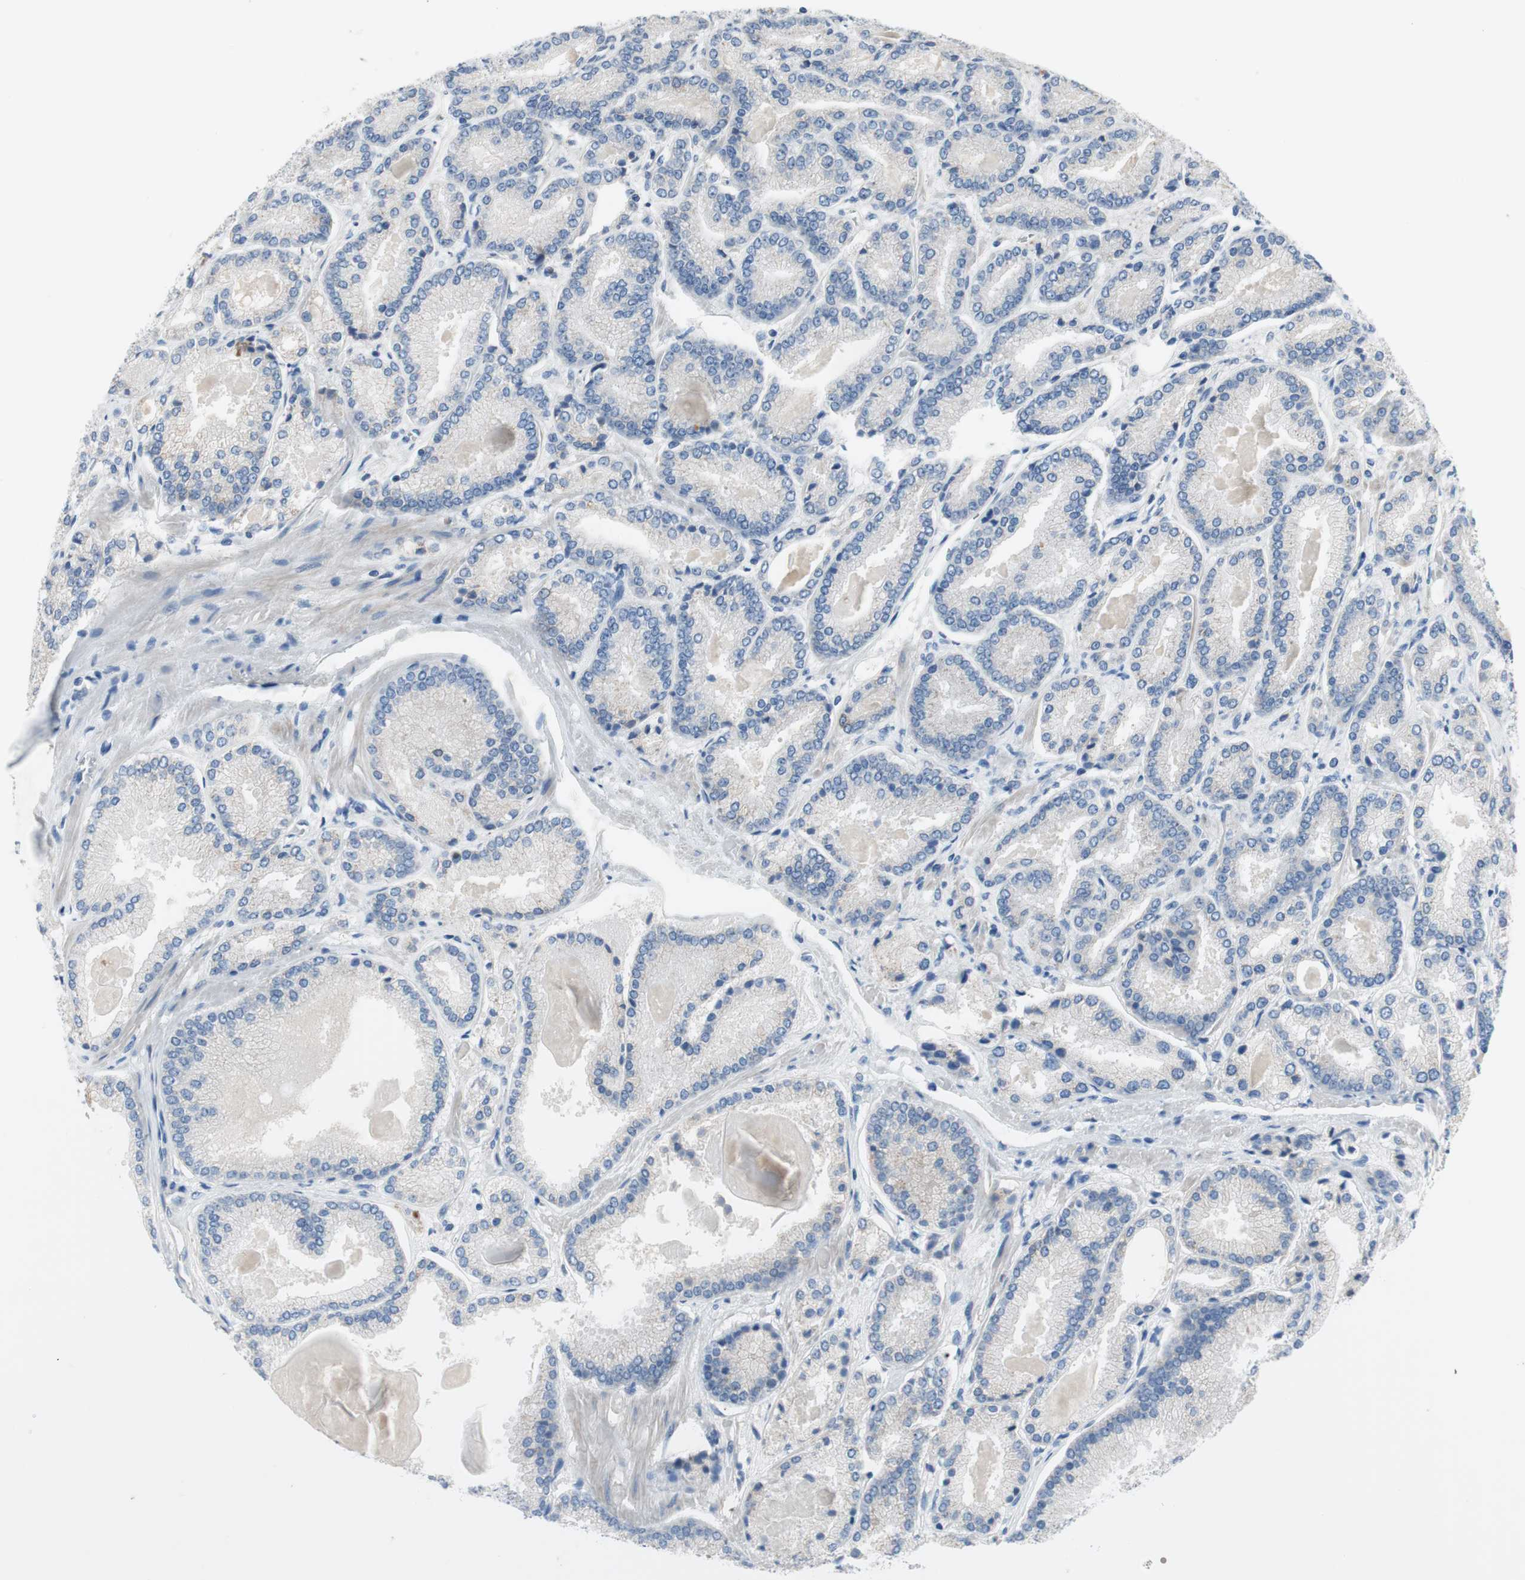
{"staining": {"intensity": "negative", "quantity": "none", "location": "none"}, "tissue": "prostate cancer", "cell_type": "Tumor cells", "image_type": "cancer", "snomed": [{"axis": "morphology", "description": "Adenocarcinoma, Low grade"}, {"axis": "topography", "description": "Prostate"}], "caption": "This photomicrograph is of prostate cancer (adenocarcinoma (low-grade)) stained with immunohistochemistry to label a protein in brown with the nuclei are counter-stained blue. There is no expression in tumor cells.", "gene": "FDFT1", "patient": {"sex": "male", "age": 59}}